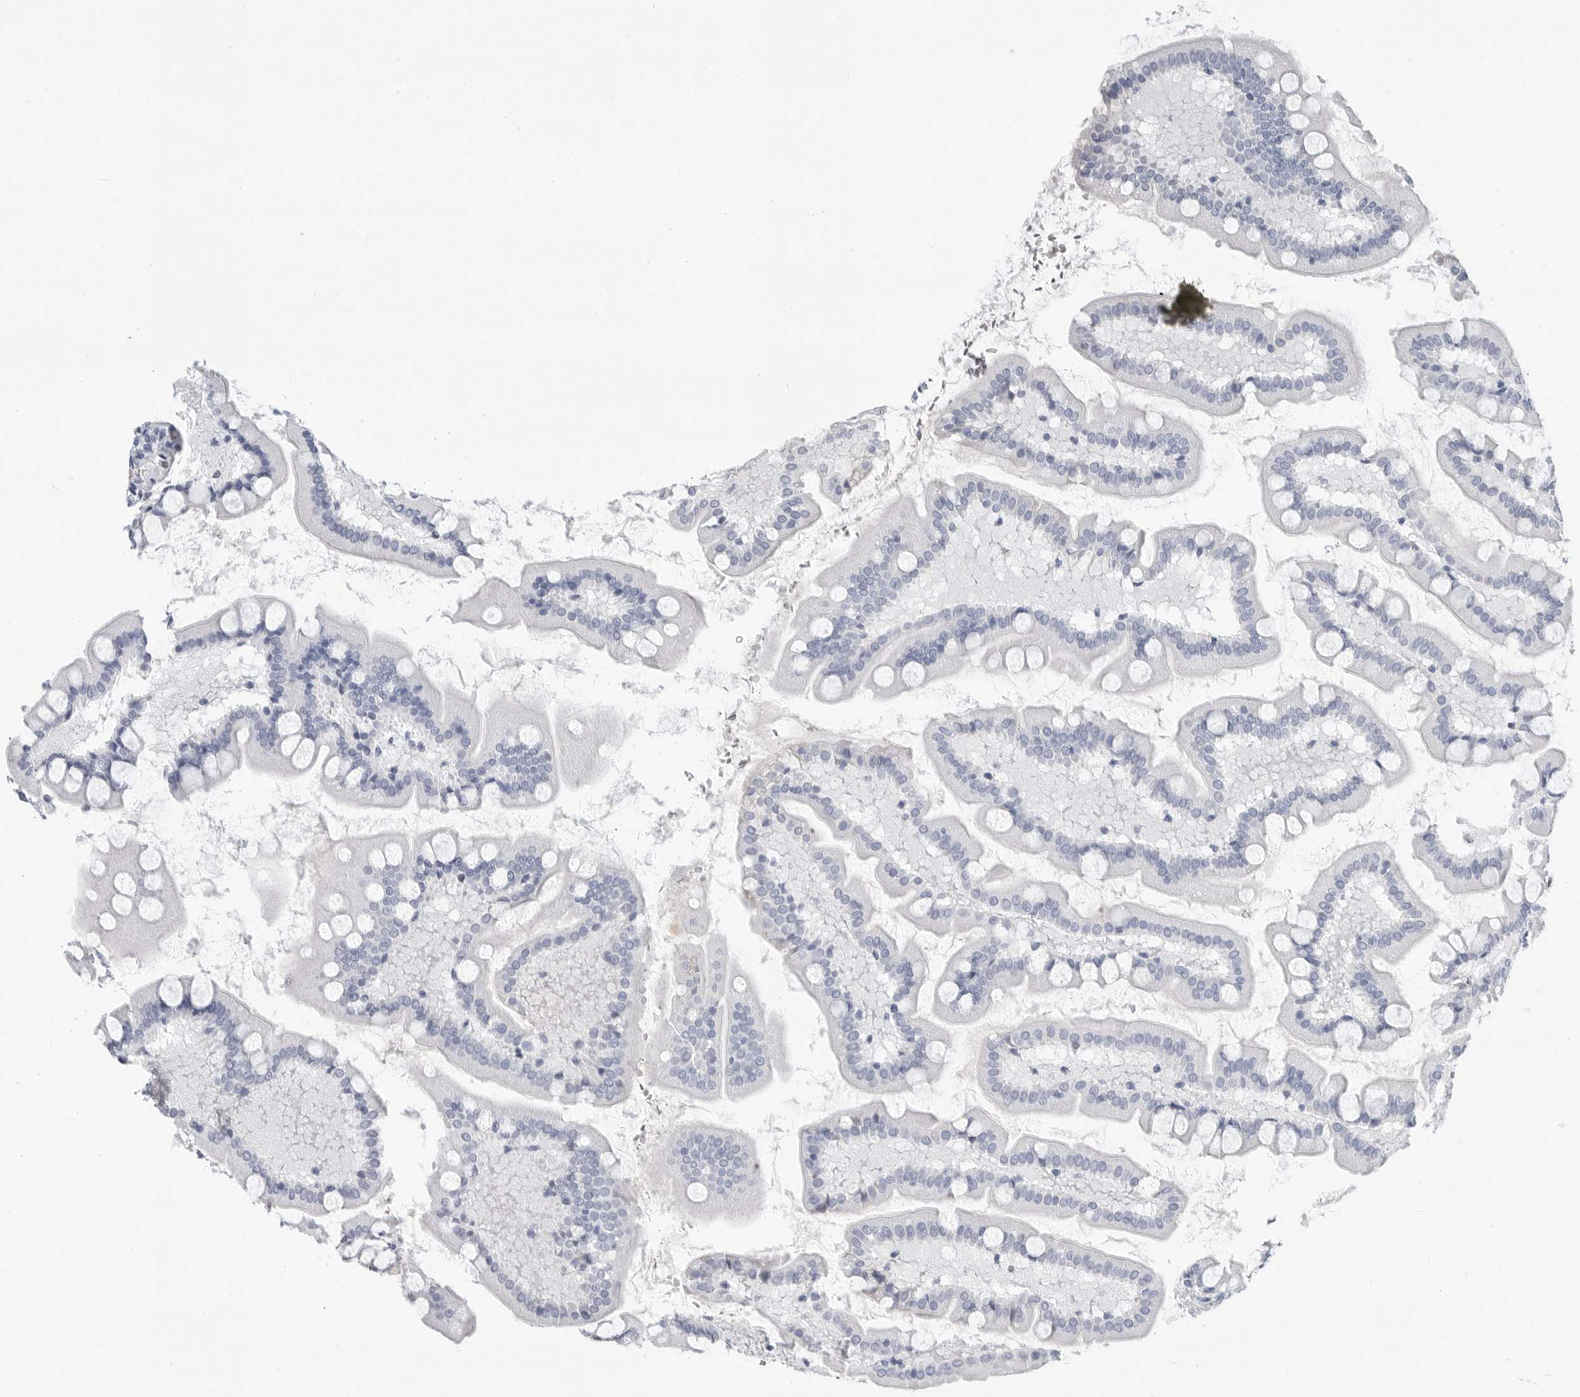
{"staining": {"intensity": "negative", "quantity": "none", "location": "none"}, "tissue": "small intestine", "cell_type": "Glandular cells", "image_type": "normal", "snomed": [{"axis": "morphology", "description": "Normal tissue, NOS"}, {"axis": "topography", "description": "Small intestine"}], "caption": "Histopathology image shows no significant protein positivity in glandular cells of normal small intestine.", "gene": "PLN", "patient": {"sex": "male", "age": 41}}